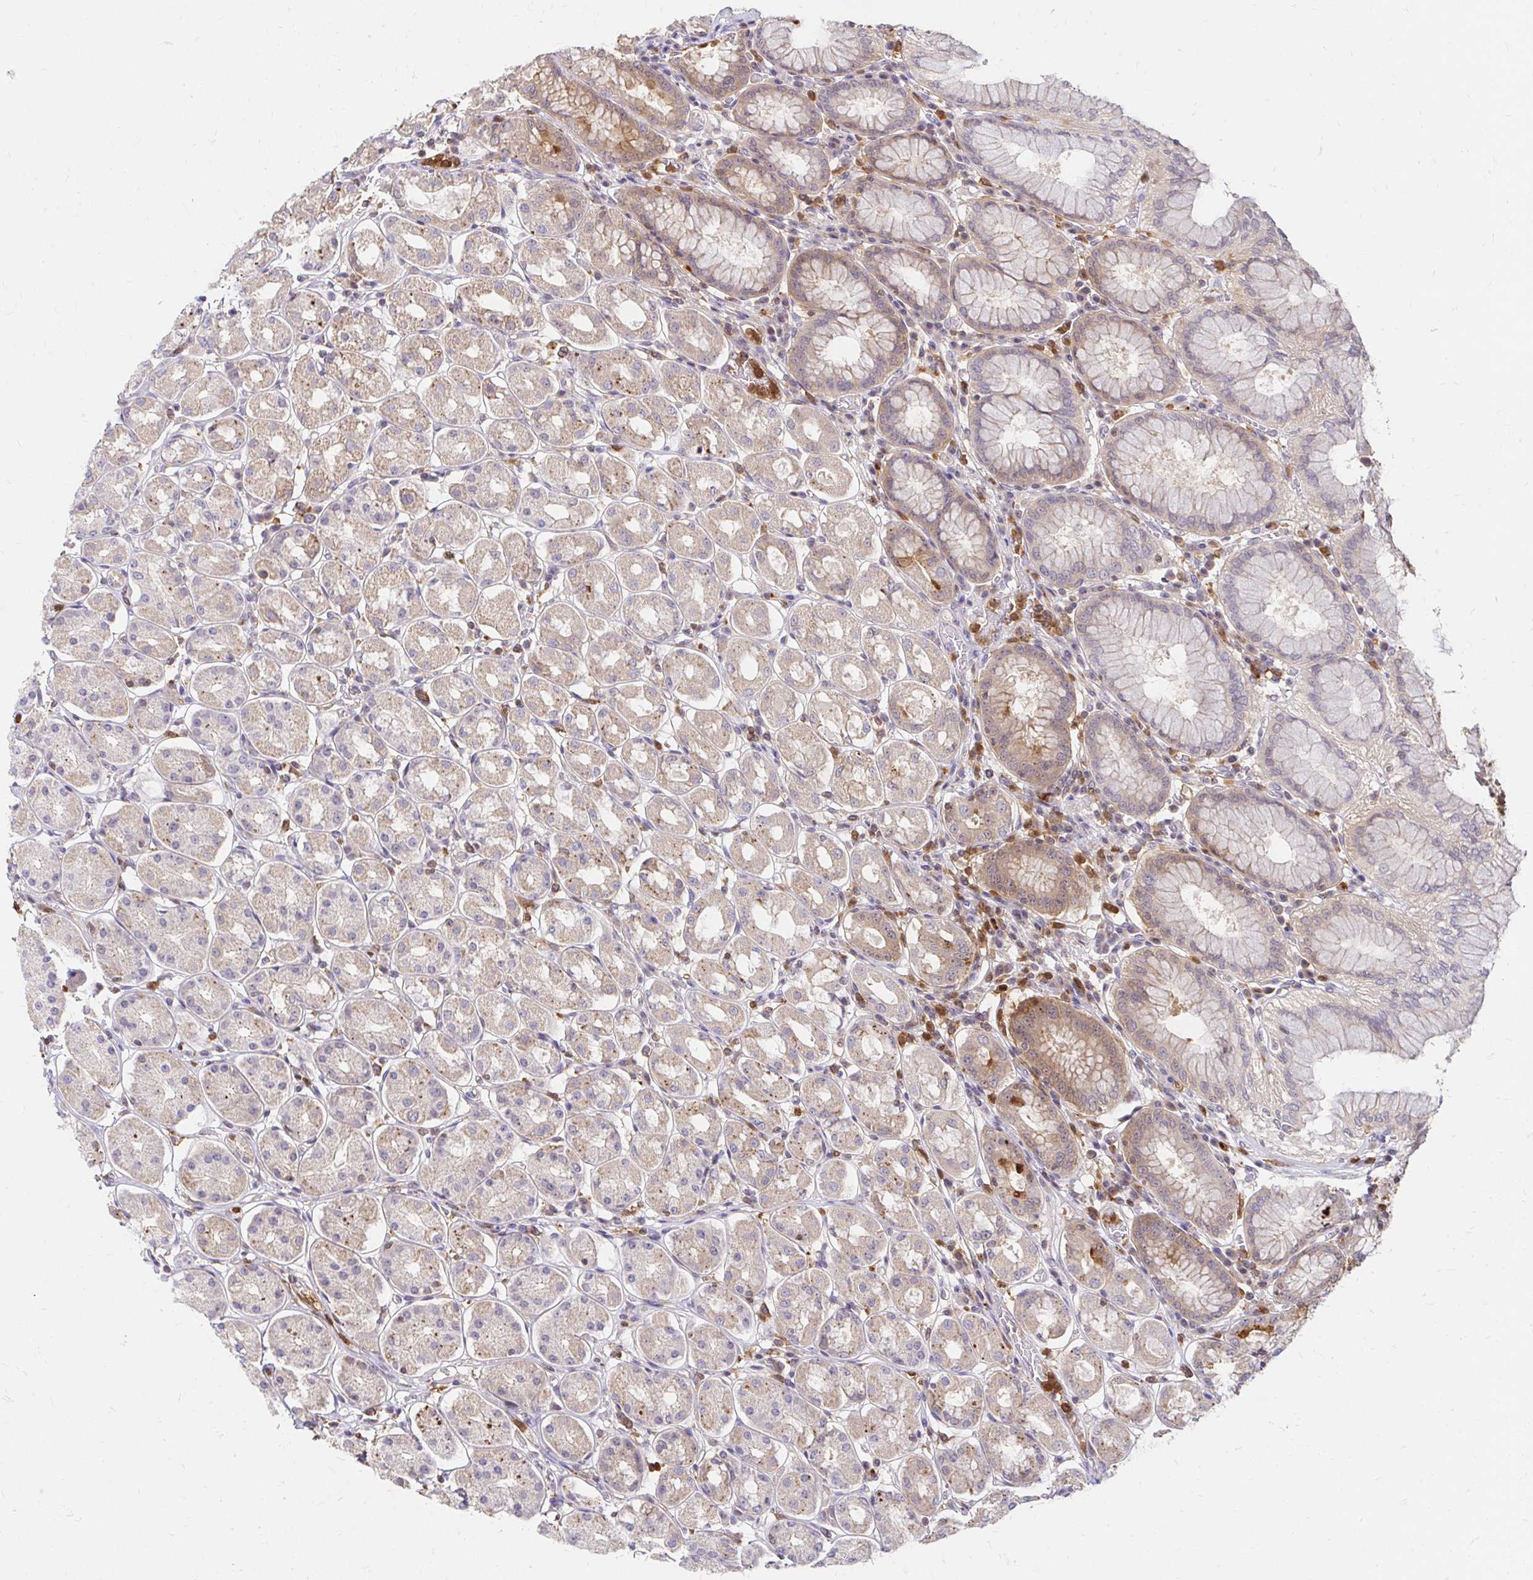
{"staining": {"intensity": "weak", "quantity": "25%-75%", "location": "cytoplasmic/membranous"}, "tissue": "stomach", "cell_type": "Glandular cells", "image_type": "normal", "snomed": [{"axis": "morphology", "description": "Normal tissue, NOS"}, {"axis": "topography", "description": "Stomach"}, {"axis": "topography", "description": "Stomach, lower"}], "caption": "Glandular cells reveal low levels of weak cytoplasmic/membranous expression in about 25%-75% of cells in benign human stomach.", "gene": "PYCARD", "patient": {"sex": "female", "age": 56}}